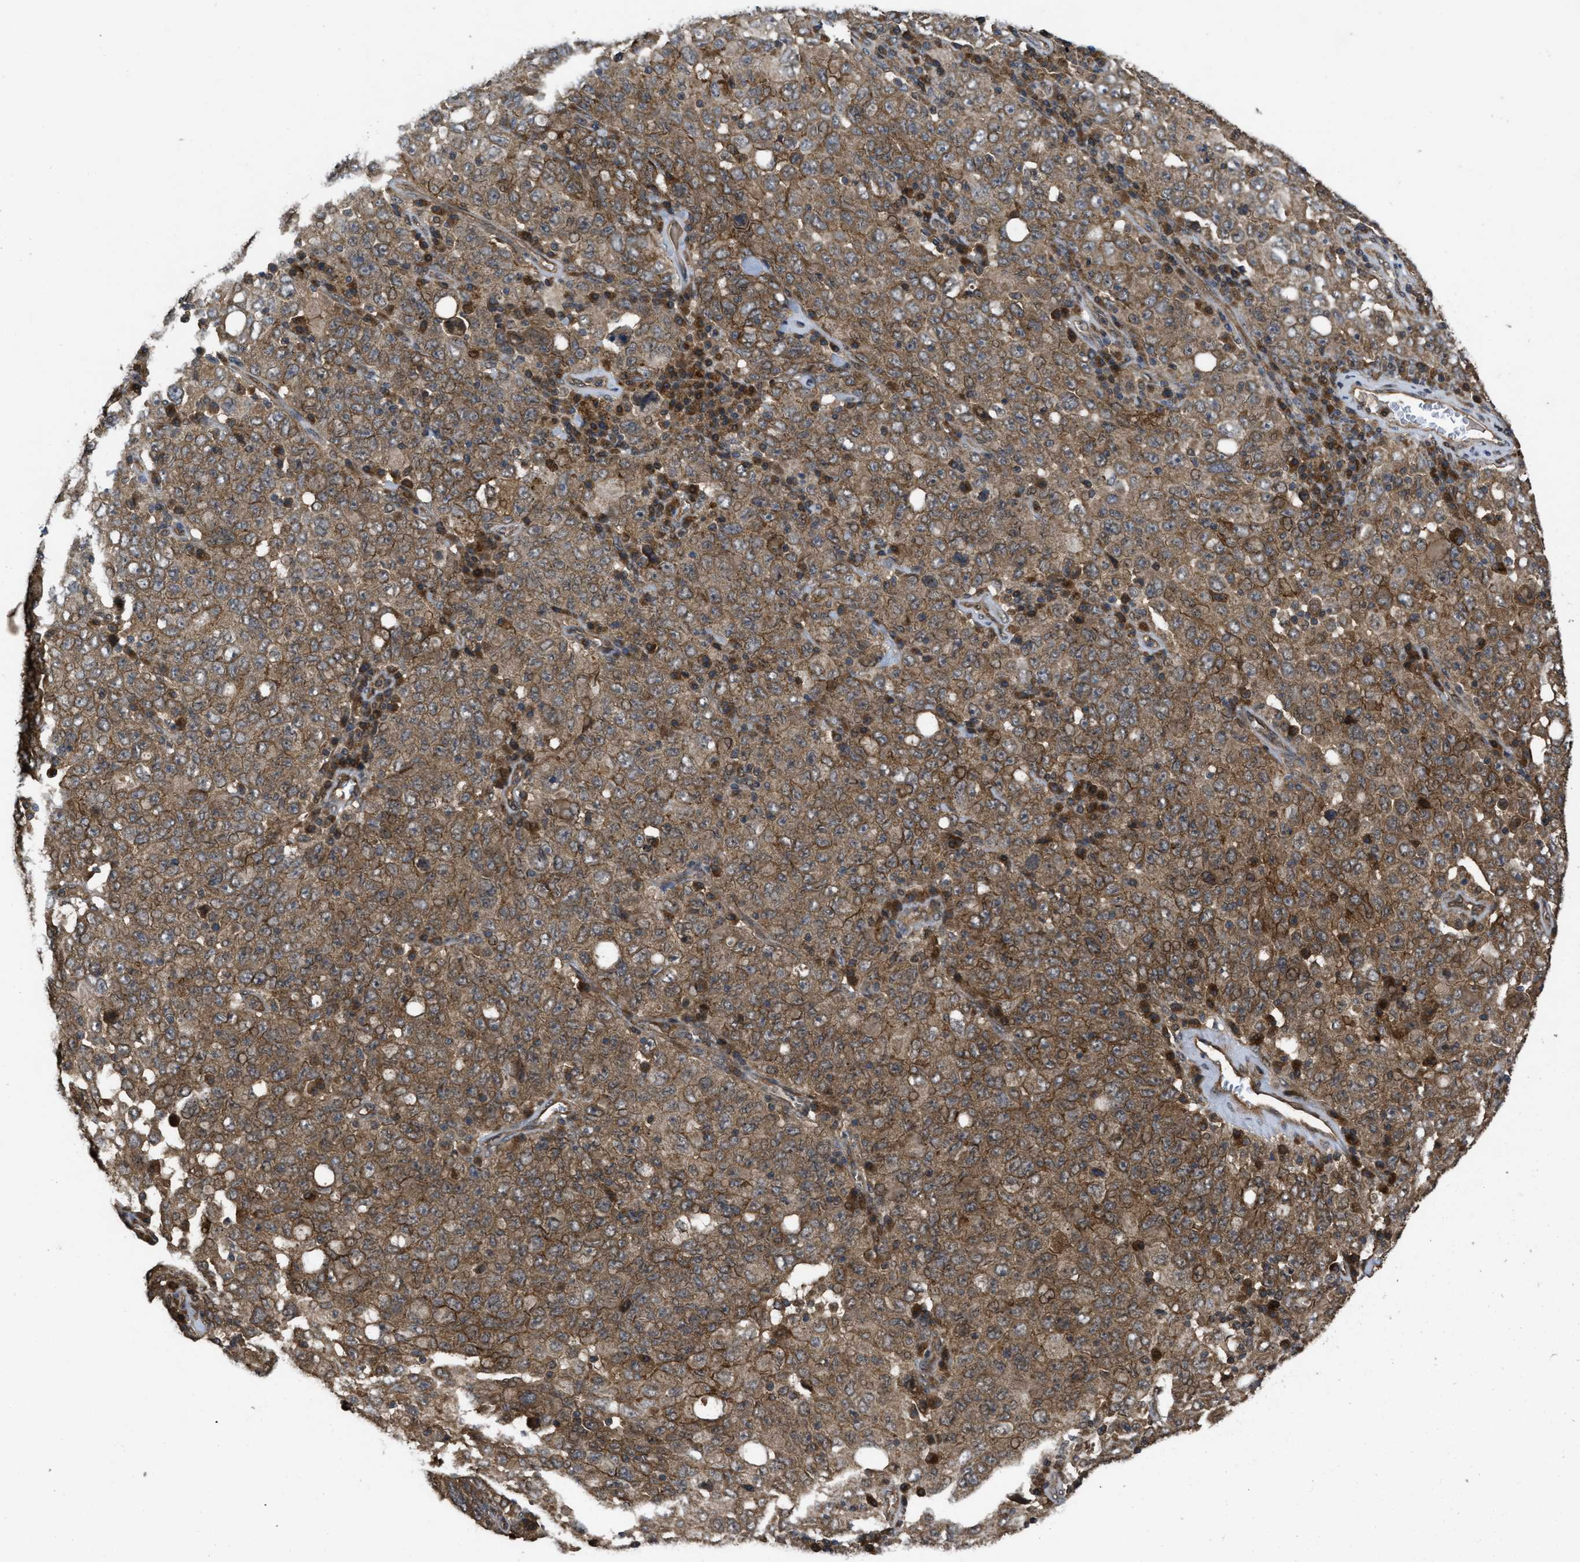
{"staining": {"intensity": "moderate", "quantity": ">75%", "location": "cytoplasmic/membranous"}, "tissue": "ovarian cancer", "cell_type": "Tumor cells", "image_type": "cancer", "snomed": [{"axis": "morphology", "description": "Carcinoma, endometroid"}, {"axis": "topography", "description": "Ovary"}], "caption": "The immunohistochemical stain highlights moderate cytoplasmic/membranous positivity in tumor cells of ovarian endometroid carcinoma tissue. (IHC, brightfield microscopy, high magnification).", "gene": "FZD6", "patient": {"sex": "female", "age": 62}}